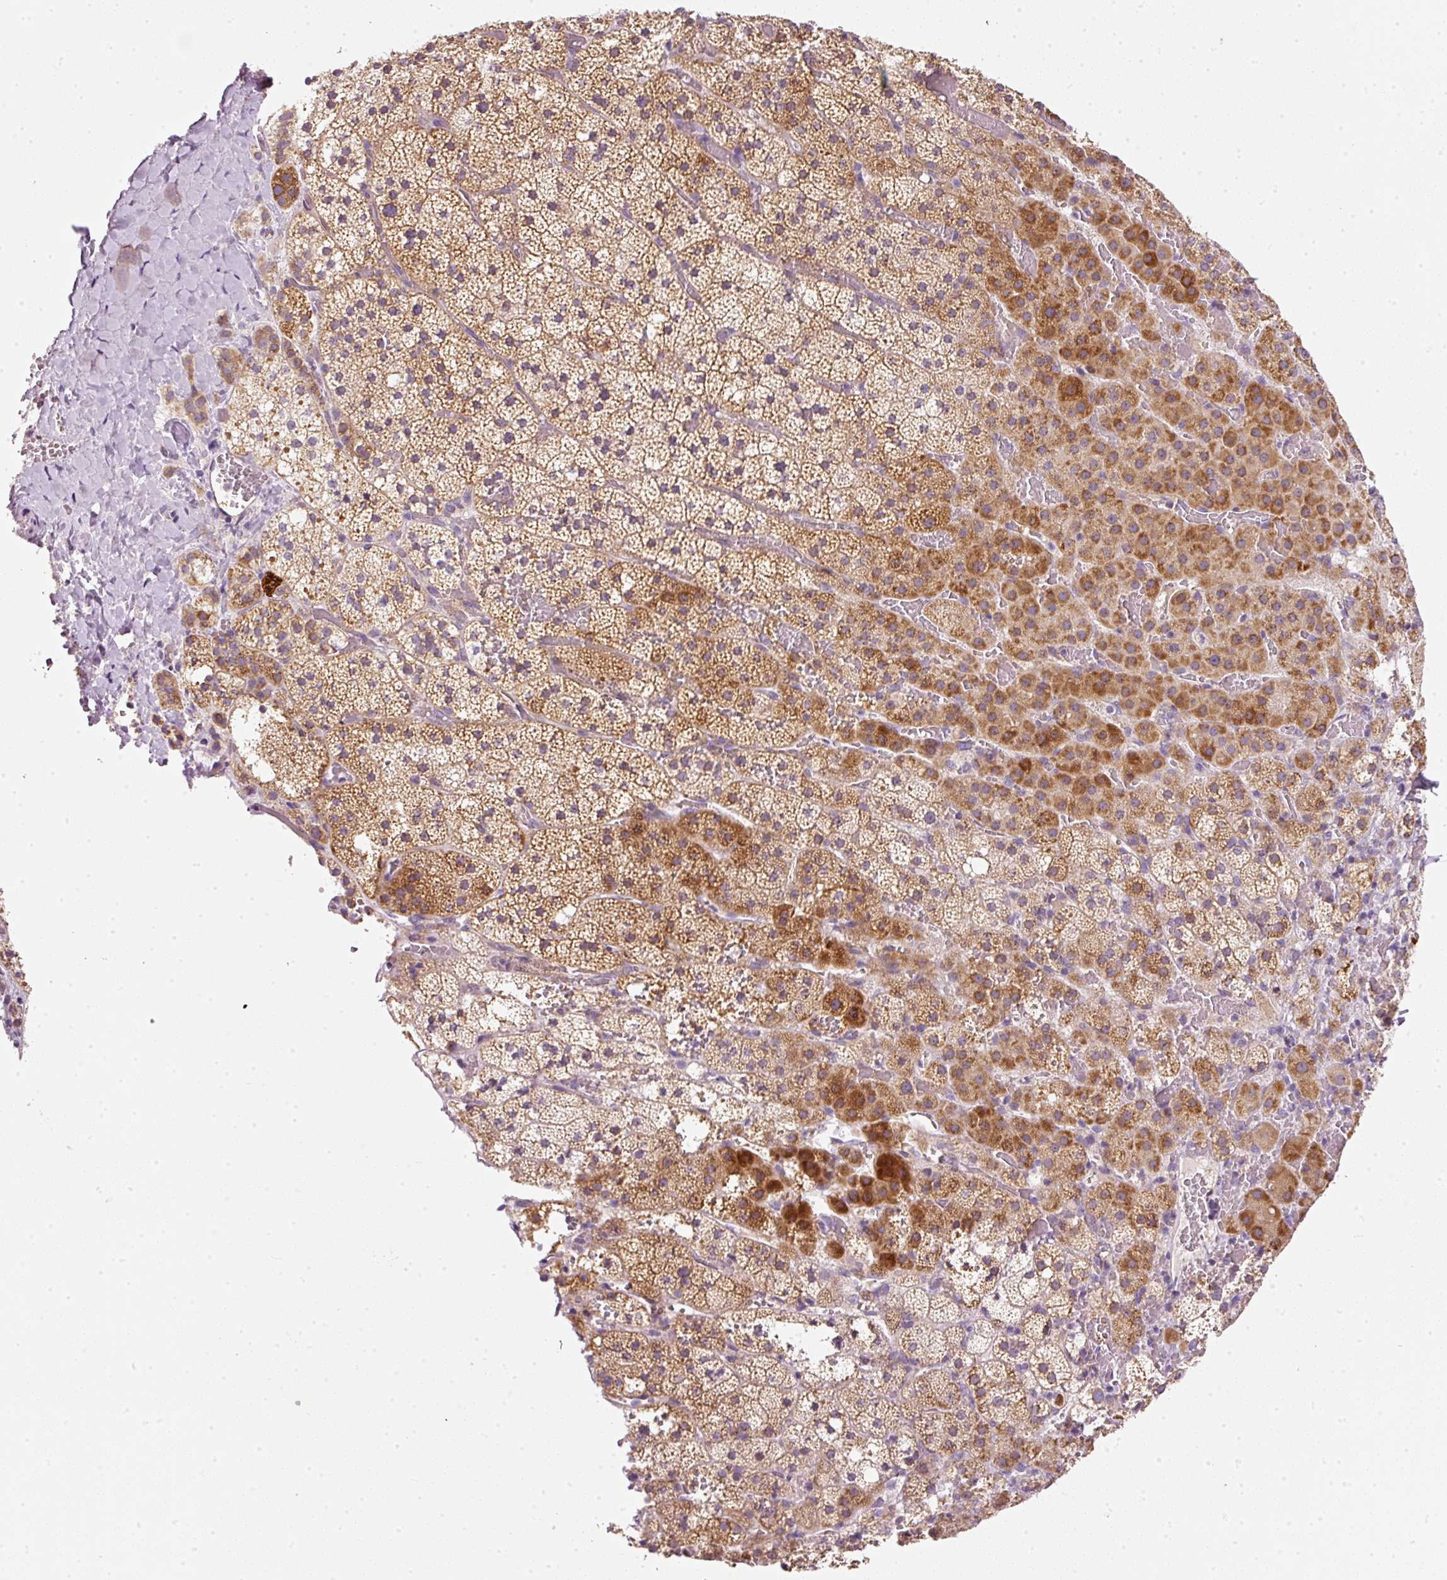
{"staining": {"intensity": "strong", "quantity": ">75%", "location": "cytoplasmic/membranous"}, "tissue": "adrenal gland", "cell_type": "Glandular cells", "image_type": "normal", "snomed": [{"axis": "morphology", "description": "Normal tissue, NOS"}, {"axis": "topography", "description": "Adrenal gland"}], "caption": "Brown immunohistochemical staining in normal human adrenal gland displays strong cytoplasmic/membranous expression in about >75% of glandular cells.", "gene": "NDUFA1", "patient": {"sex": "male", "age": 53}}